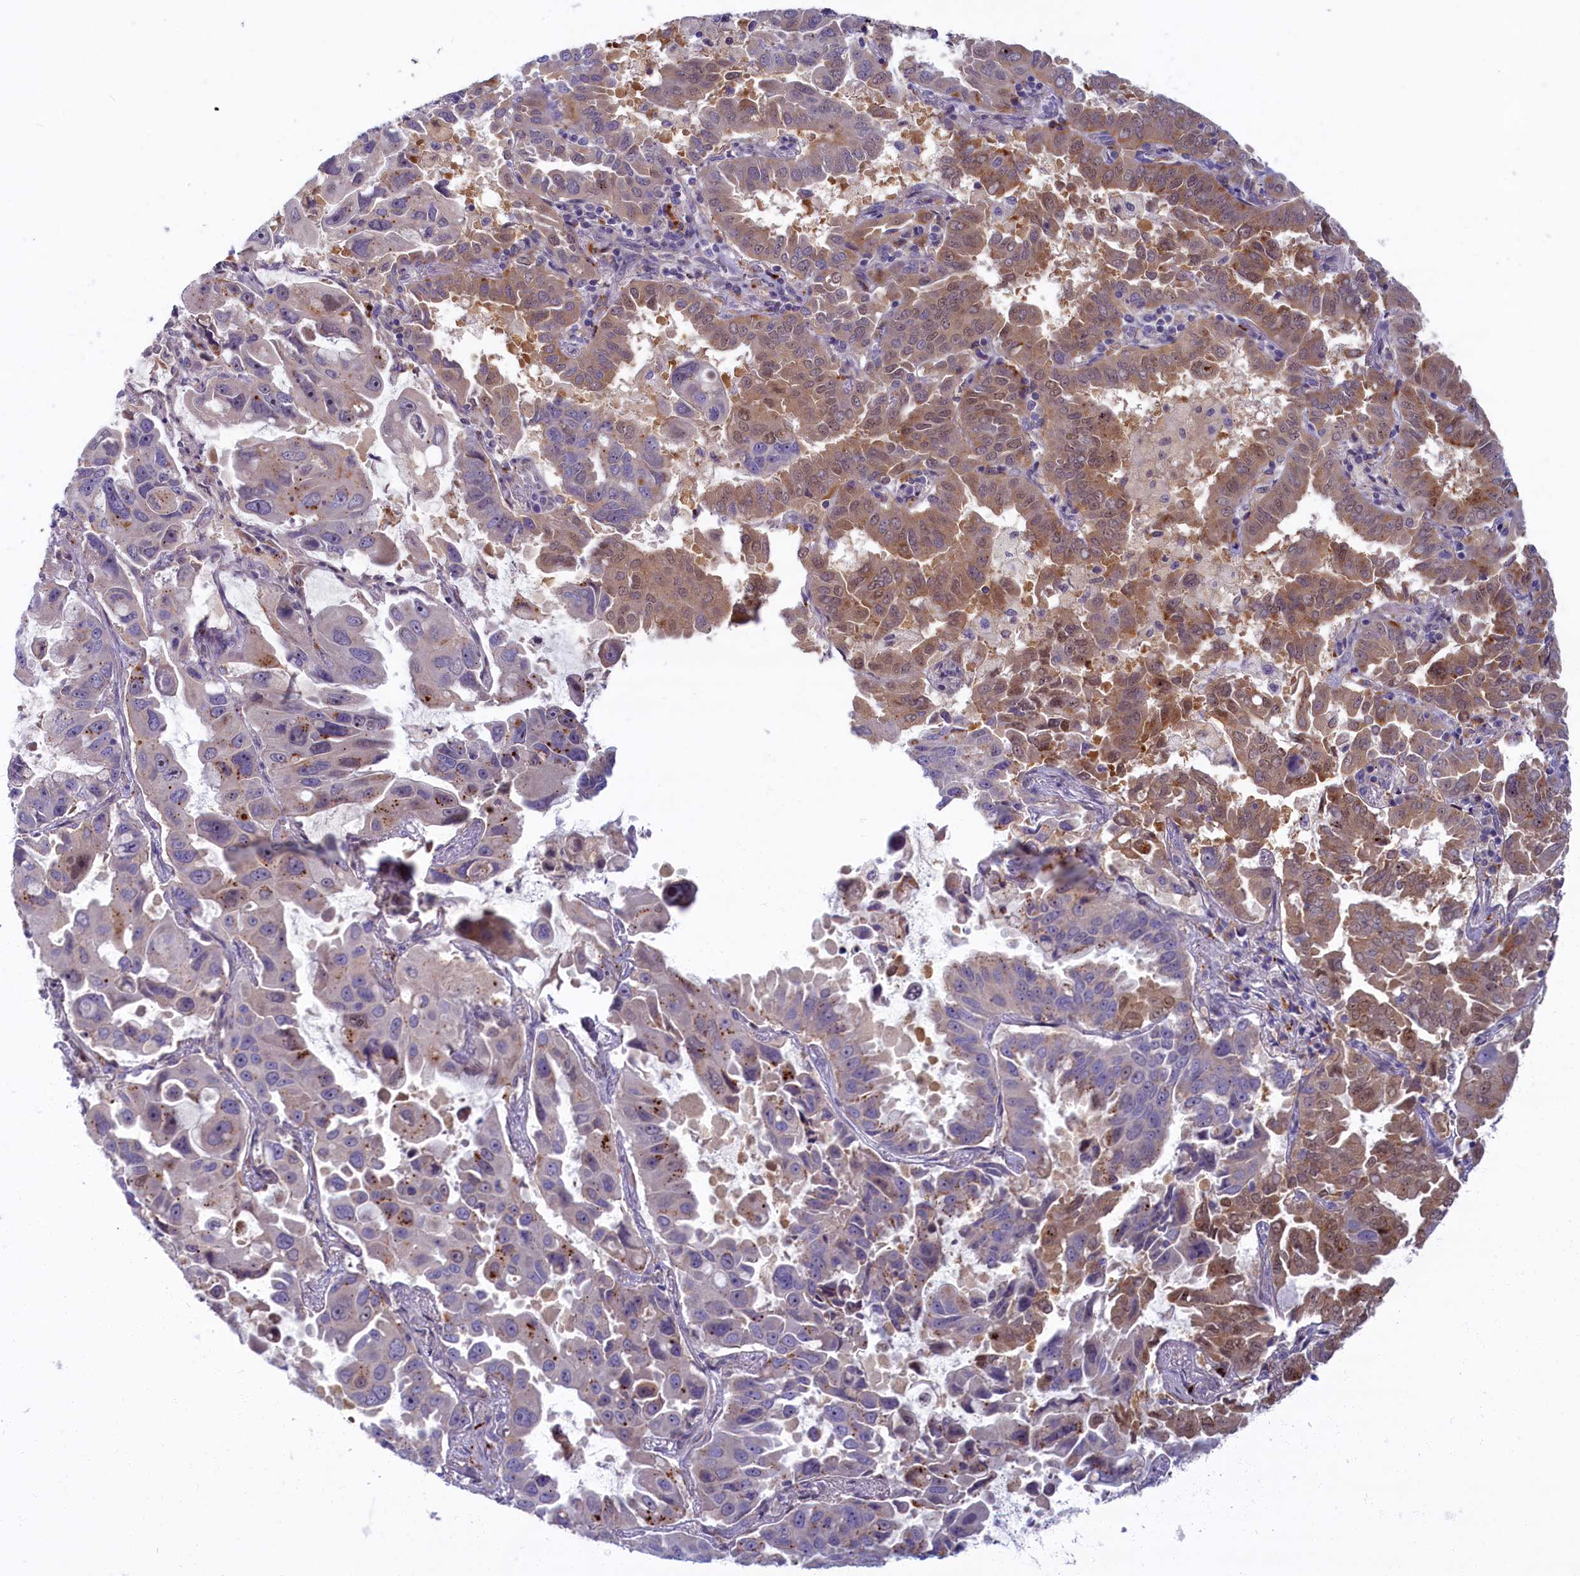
{"staining": {"intensity": "moderate", "quantity": "25%-75%", "location": "cytoplasmic/membranous,nuclear"}, "tissue": "lung cancer", "cell_type": "Tumor cells", "image_type": "cancer", "snomed": [{"axis": "morphology", "description": "Adenocarcinoma, NOS"}, {"axis": "topography", "description": "Lung"}], "caption": "Immunohistochemistry photomicrograph of neoplastic tissue: lung adenocarcinoma stained using immunohistochemistry (IHC) reveals medium levels of moderate protein expression localized specifically in the cytoplasmic/membranous and nuclear of tumor cells, appearing as a cytoplasmic/membranous and nuclear brown color.", "gene": "FCSK", "patient": {"sex": "male", "age": 64}}